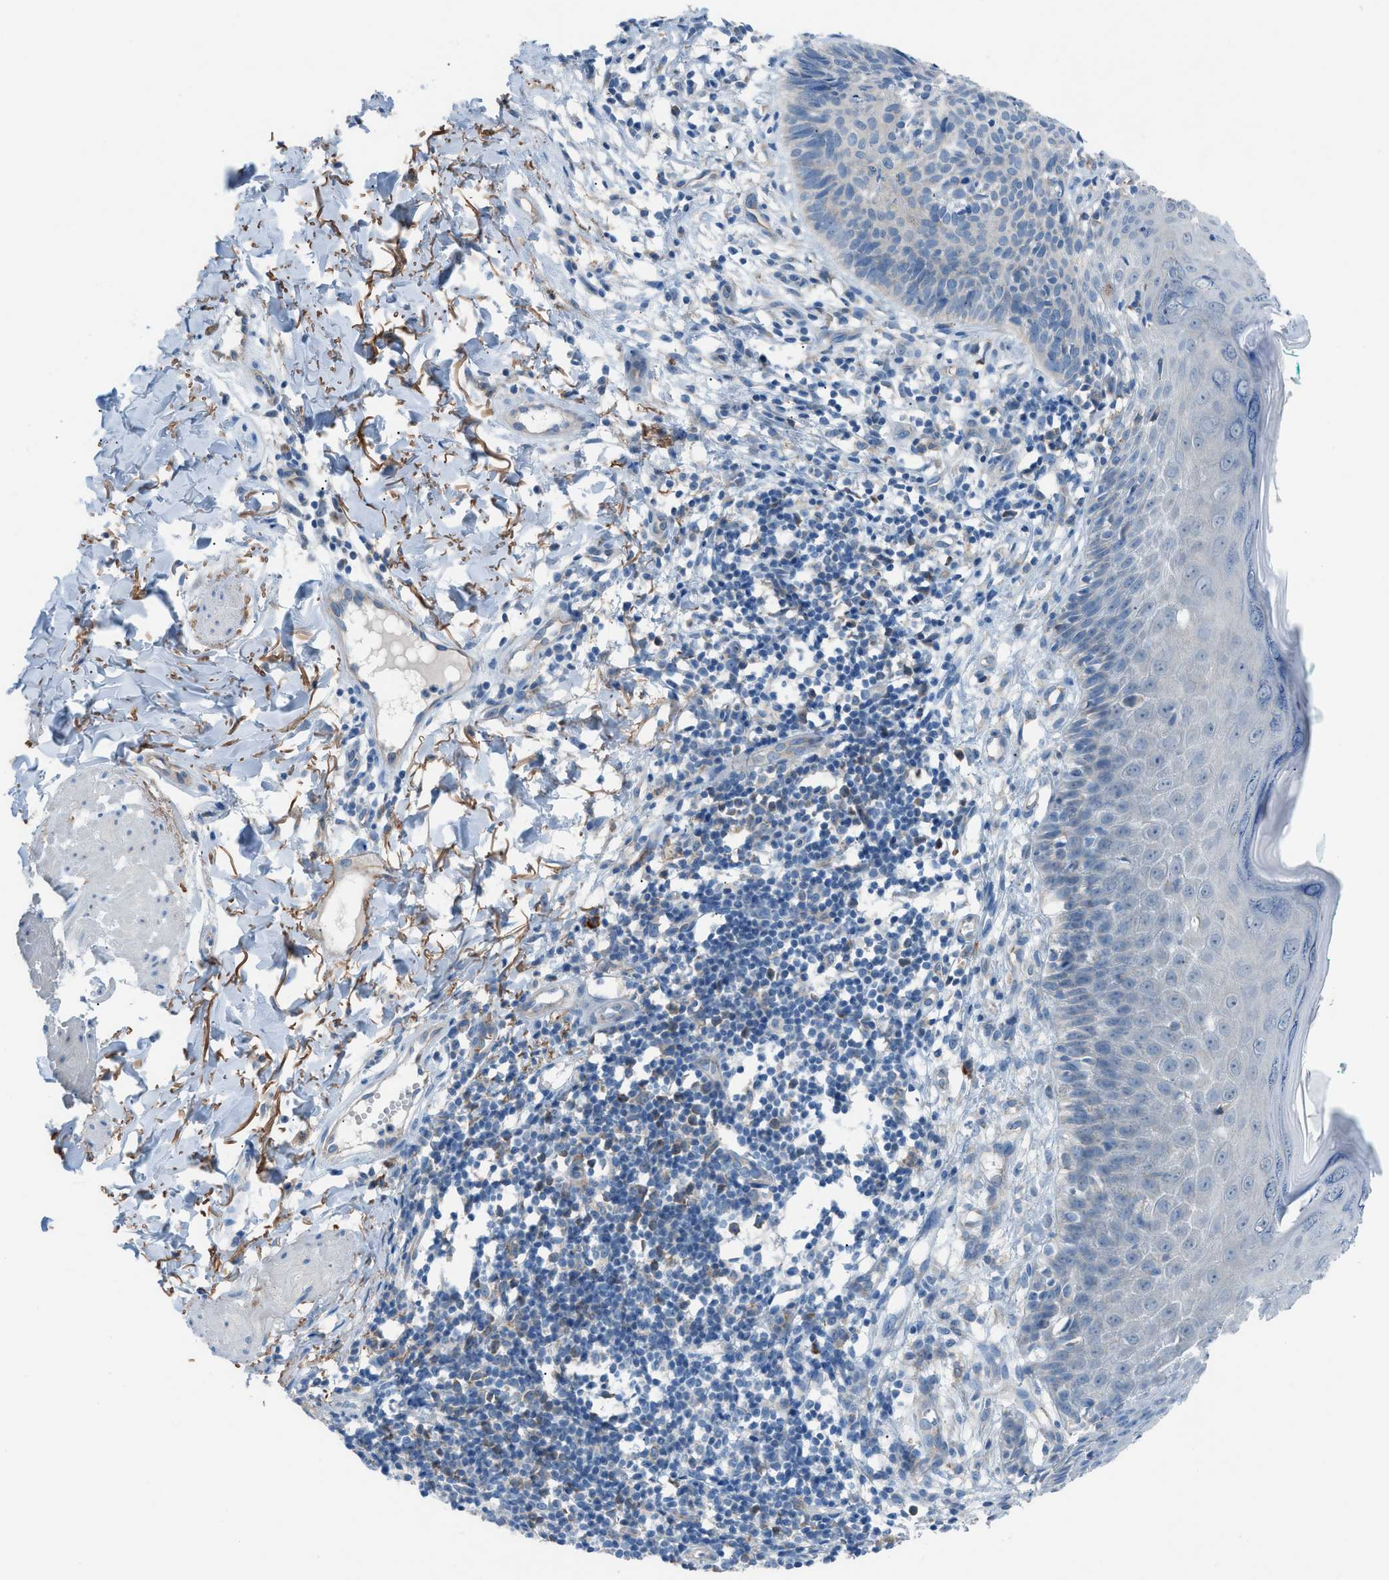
{"staining": {"intensity": "negative", "quantity": "none", "location": "none"}, "tissue": "skin cancer", "cell_type": "Tumor cells", "image_type": "cancer", "snomed": [{"axis": "morphology", "description": "Basal cell carcinoma"}, {"axis": "topography", "description": "Skin"}], "caption": "Histopathology image shows no significant protein expression in tumor cells of skin cancer (basal cell carcinoma). The staining was performed using DAB (3,3'-diaminobenzidine) to visualize the protein expression in brown, while the nuclei were stained in blue with hematoxylin (Magnification: 20x).", "gene": "HEG1", "patient": {"sex": "male", "age": 60}}